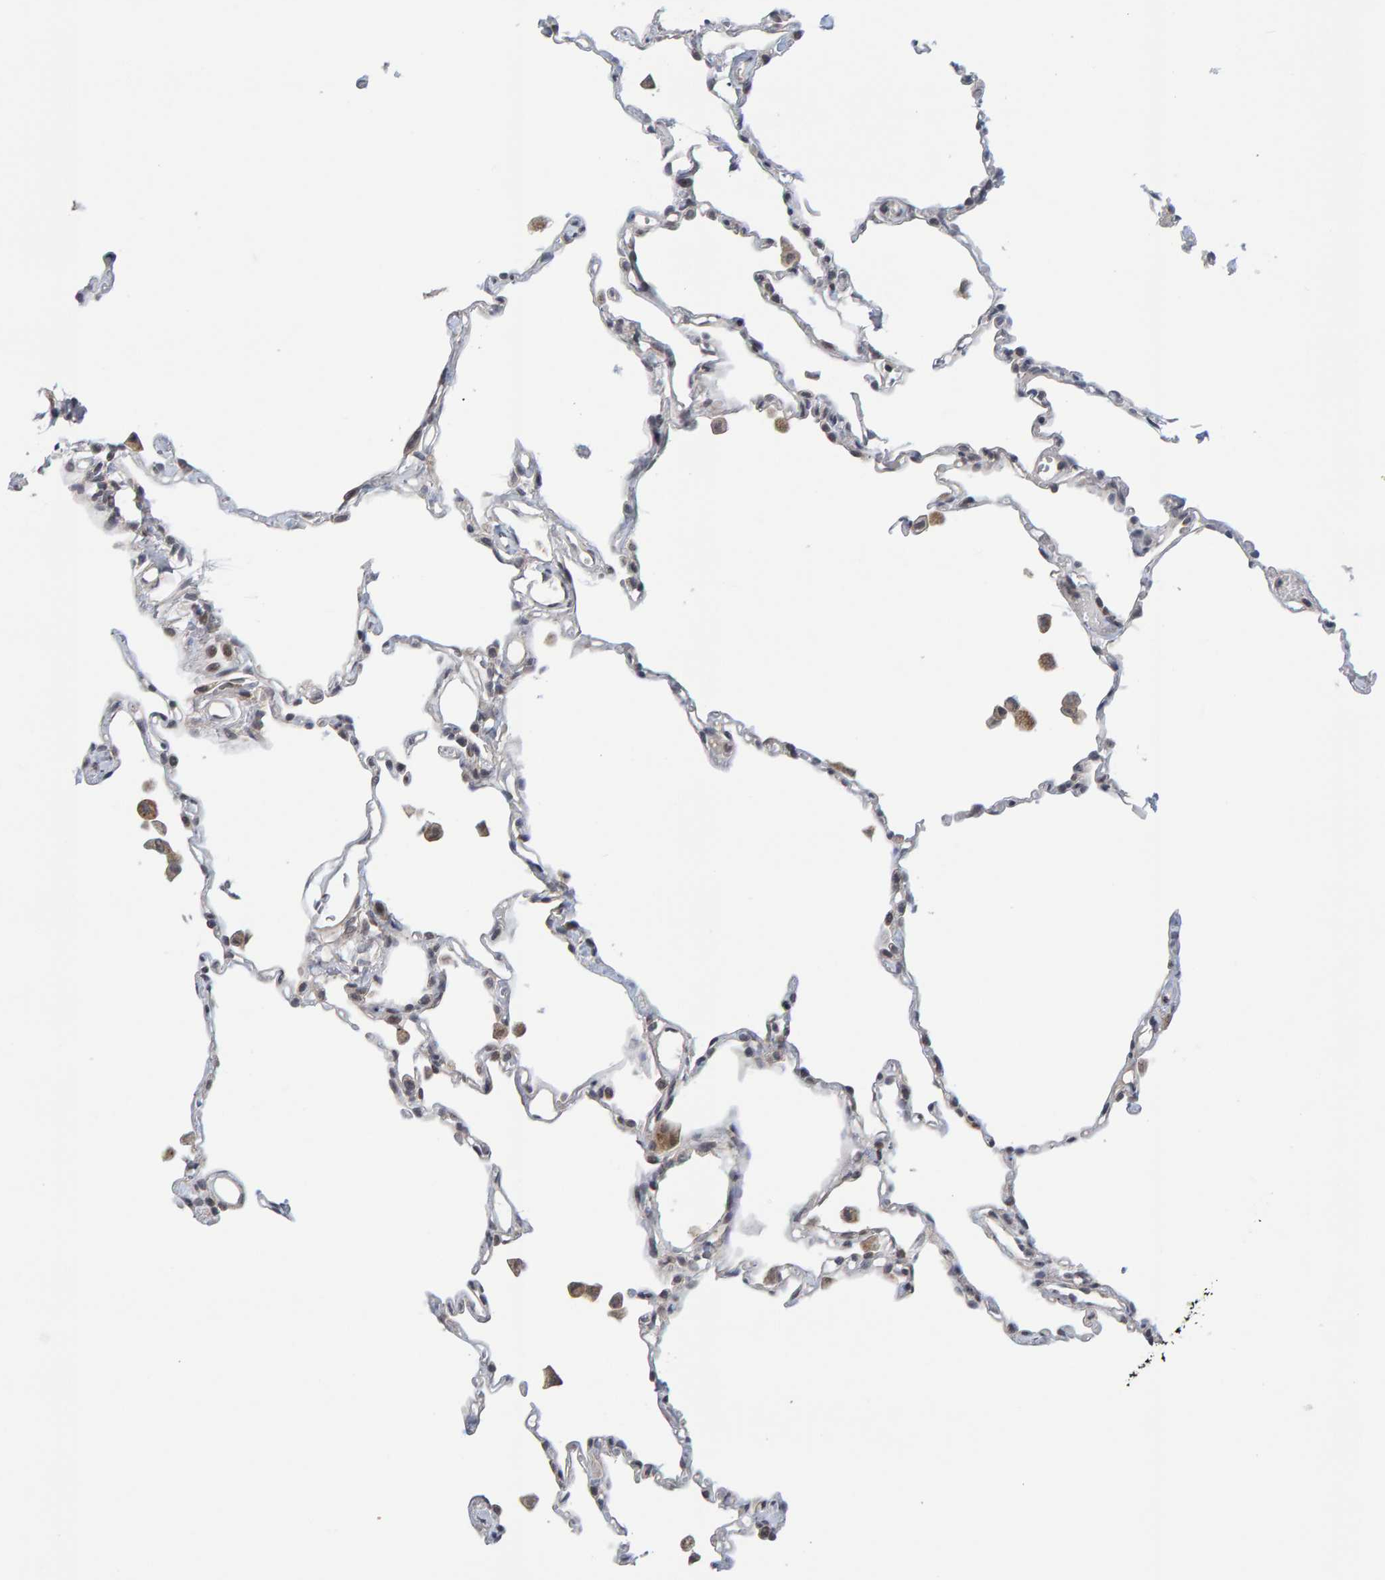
{"staining": {"intensity": "negative", "quantity": "none", "location": "none"}, "tissue": "lung", "cell_type": "Alveolar cells", "image_type": "normal", "snomed": [{"axis": "morphology", "description": "Normal tissue, NOS"}, {"axis": "topography", "description": "Lung"}], "caption": "Lung stained for a protein using immunohistochemistry exhibits no expression alveolar cells.", "gene": "CDH2", "patient": {"sex": "female", "age": 49}}